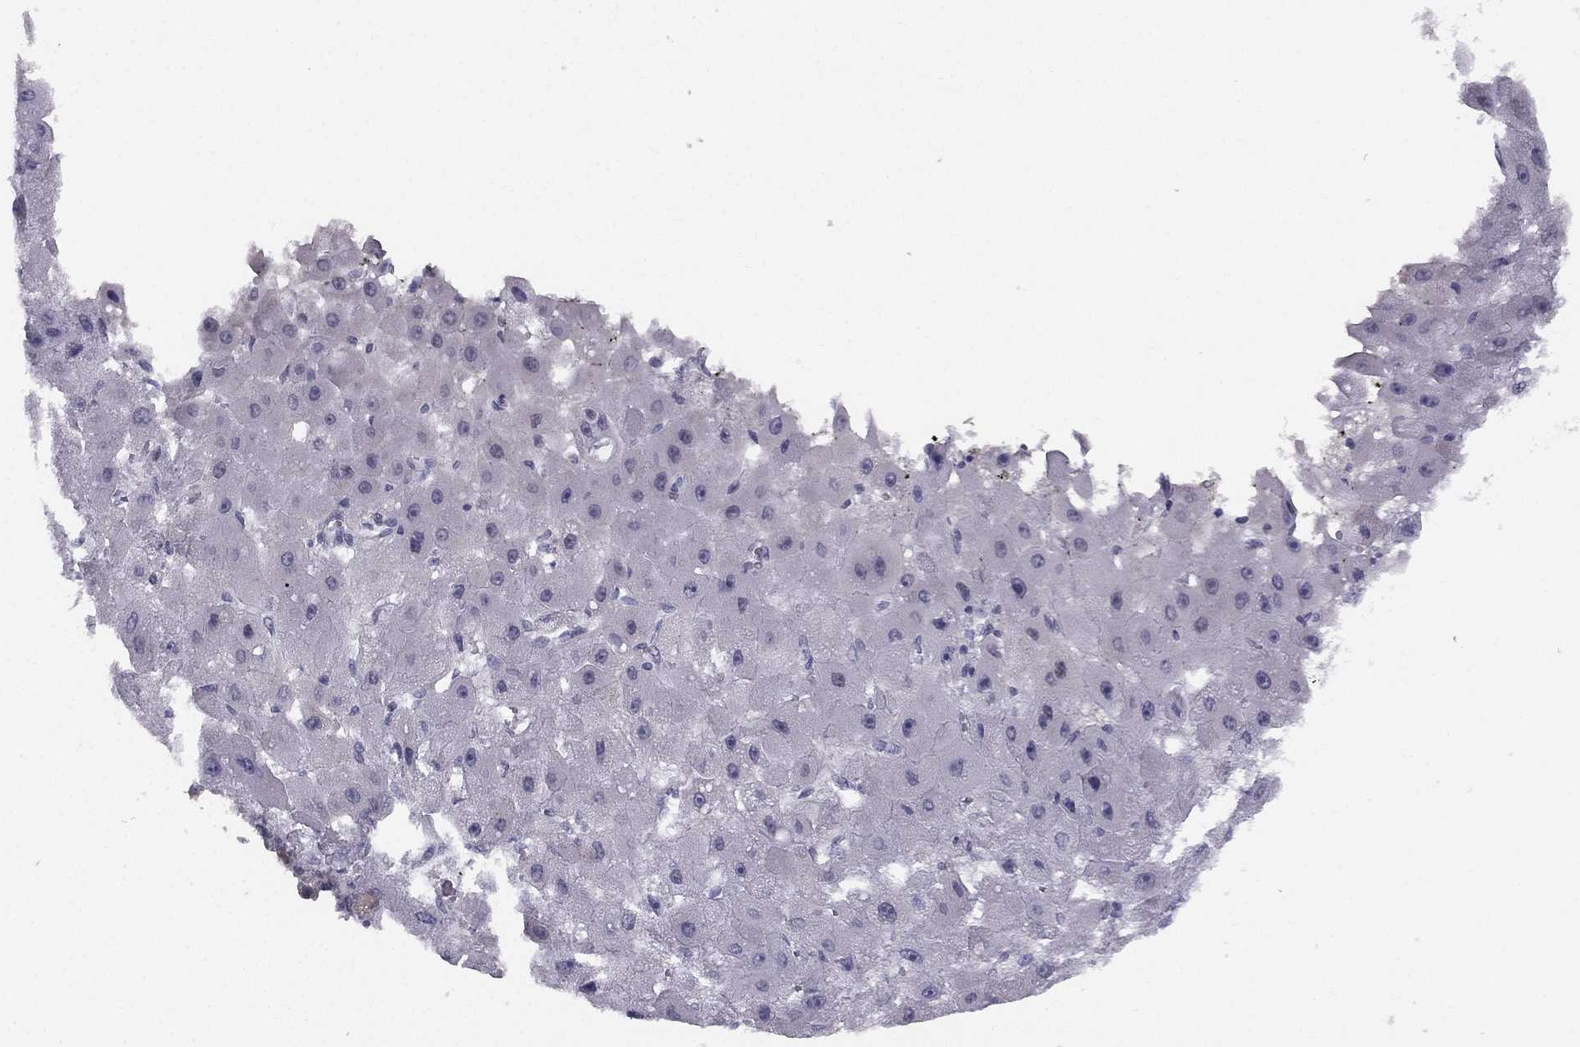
{"staining": {"intensity": "negative", "quantity": "none", "location": "none"}, "tissue": "liver cancer", "cell_type": "Tumor cells", "image_type": "cancer", "snomed": [{"axis": "morphology", "description": "Carcinoma, Hepatocellular, NOS"}, {"axis": "topography", "description": "Liver"}], "caption": "Immunohistochemistry (IHC) of liver cancer (hepatocellular carcinoma) displays no expression in tumor cells. (DAB immunohistochemistry (IHC) with hematoxylin counter stain).", "gene": "TRPS1", "patient": {"sex": "female", "age": 25}}